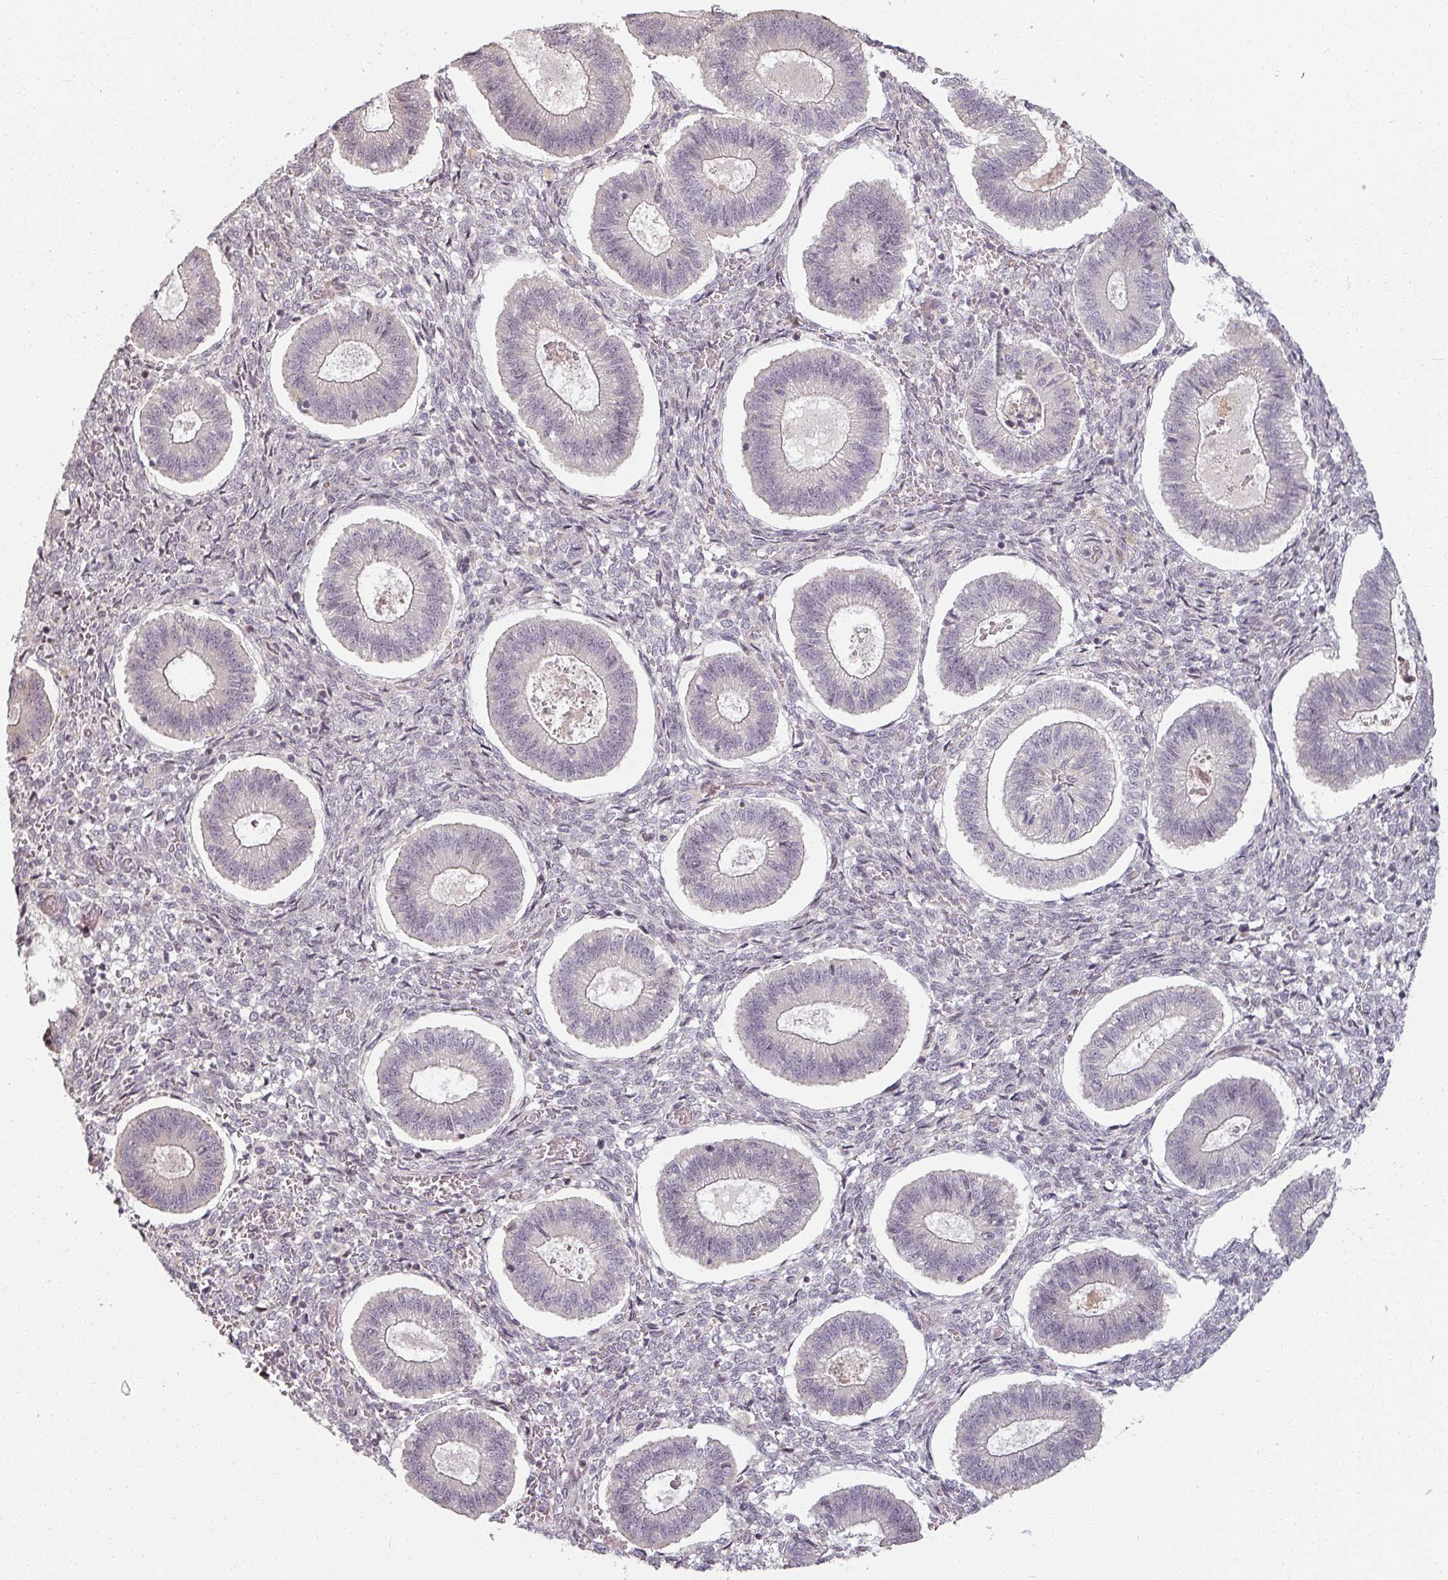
{"staining": {"intensity": "negative", "quantity": "none", "location": "none"}, "tissue": "endometrium", "cell_type": "Cells in endometrial stroma", "image_type": "normal", "snomed": [{"axis": "morphology", "description": "Normal tissue, NOS"}, {"axis": "topography", "description": "Endometrium"}], "caption": "DAB immunohistochemical staining of normal endometrium displays no significant staining in cells in endometrial stroma.", "gene": "MED19", "patient": {"sex": "female", "age": 25}}